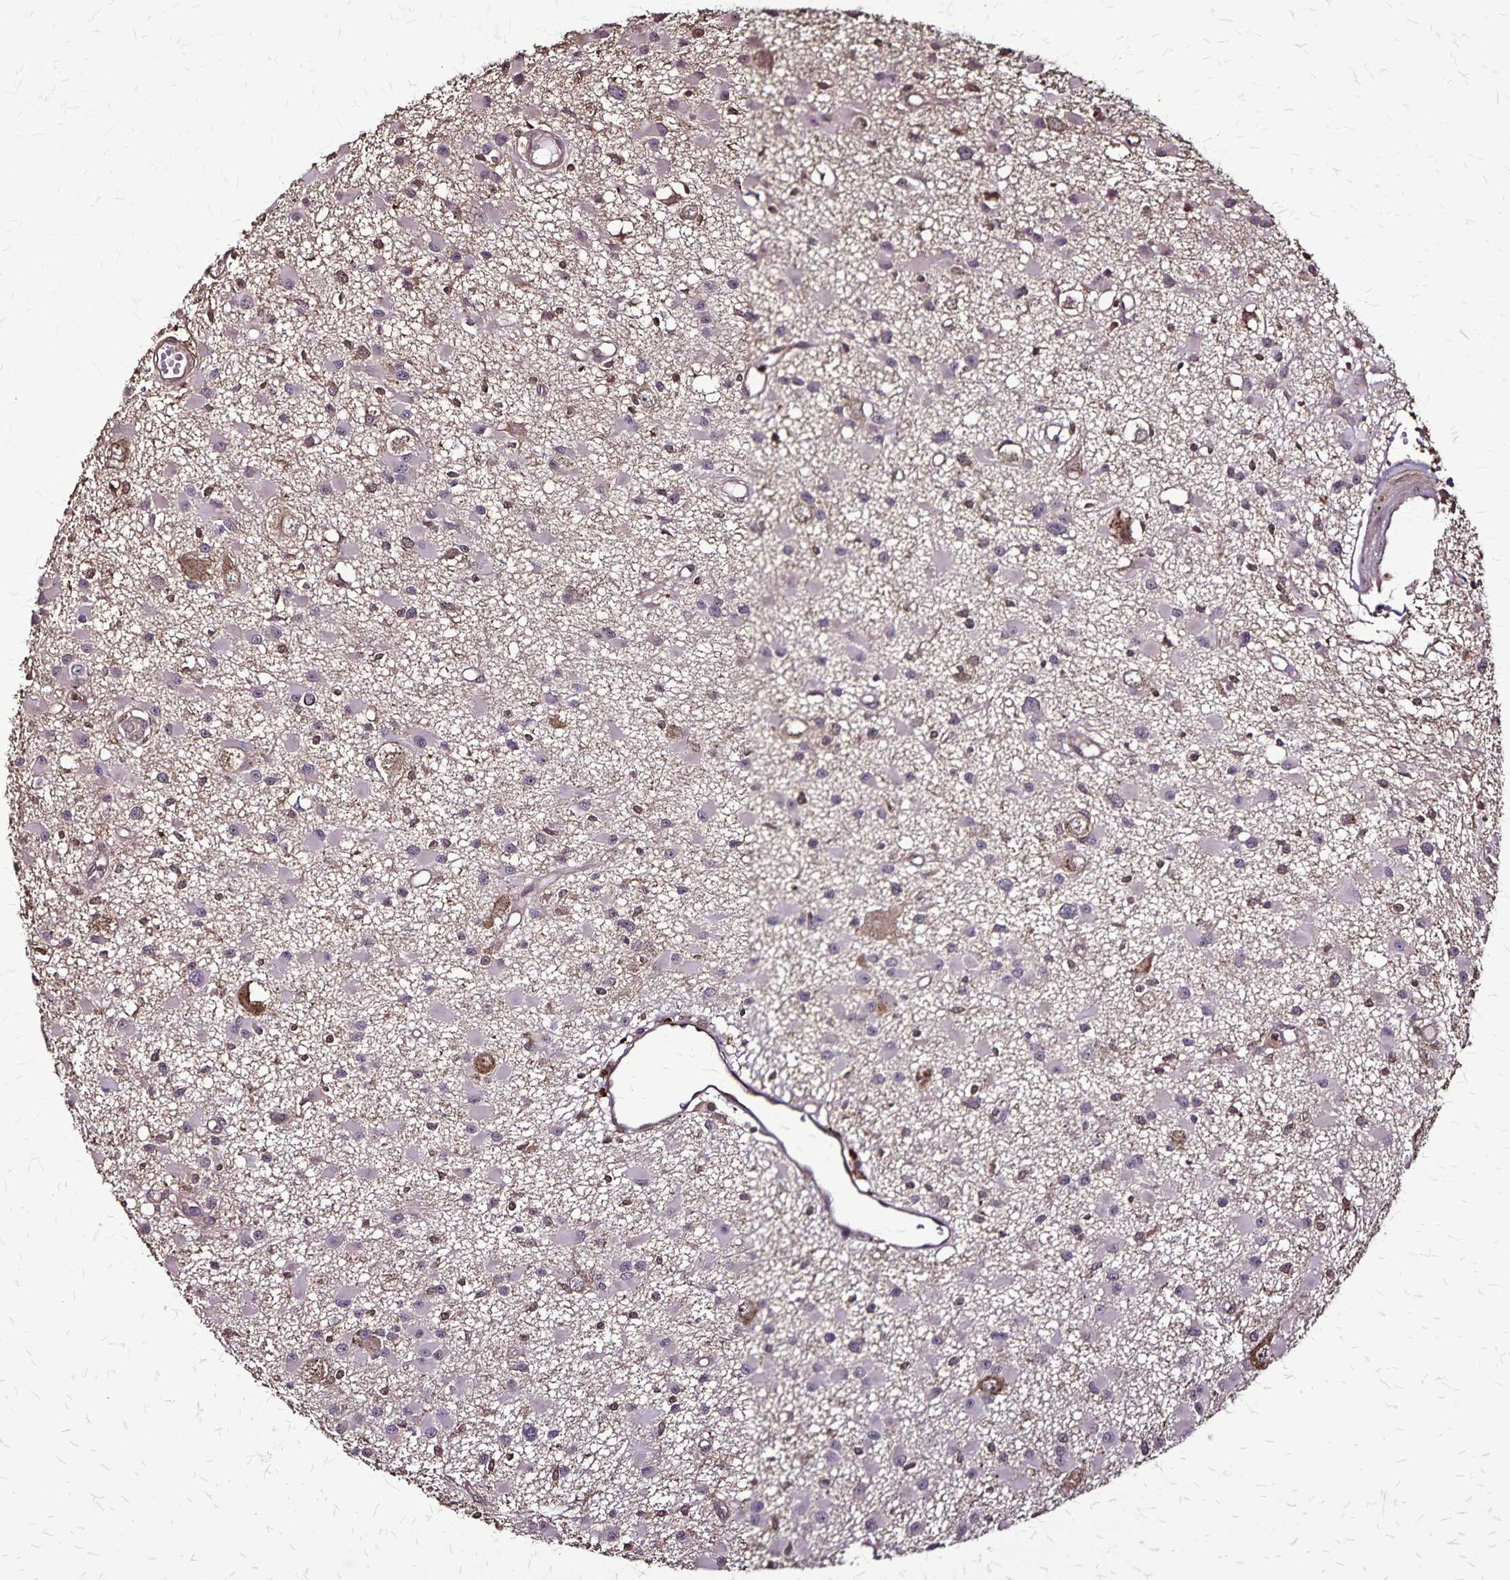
{"staining": {"intensity": "negative", "quantity": "none", "location": "none"}, "tissue": "glioma", "cell_type": "Tumor cells", "image_type": "cancer", "snomed": [{"axis": "morphology", "description": "Glioma, malignant, High grade"}, {"axis": "topography", "description": "Brain"}], "caption": "Malignant high-grade glioma stained for a protein using immunohistochemistry (IHC) demonstrates no staining tumor cells.", "gene": "CHMP1B", "patient": {"sex": "male", "age": 54}}